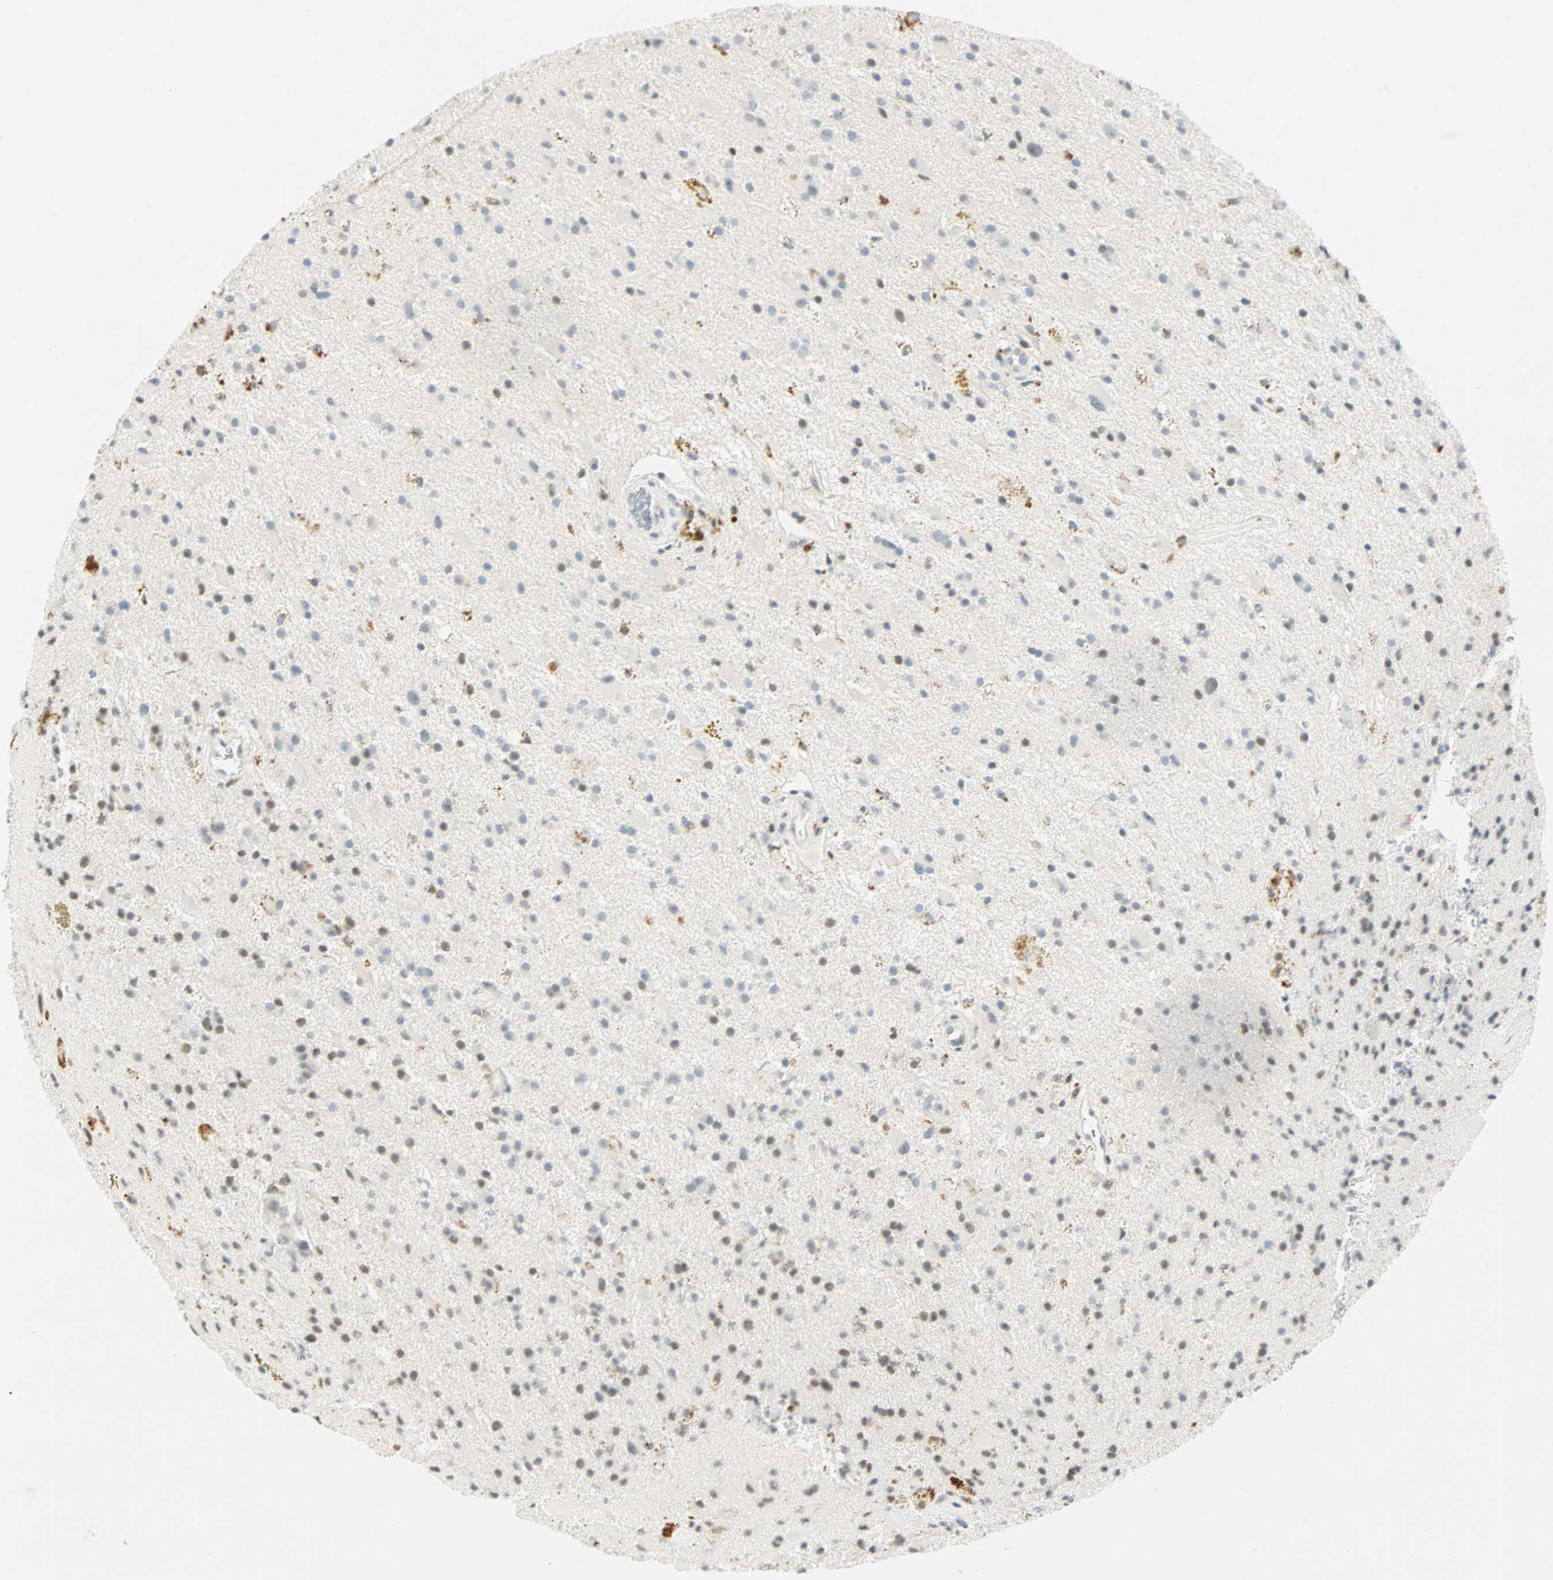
{"staining": {"intensity": "weak", "quantity": "<25%", "location": "nuclear"}, "tissue": "glioma", "cell_type": "Tumor cells", "image_type": "cancer", "snomed": [{"axis": "morphology", "description": "Glioma, malignant, Low grade"}, {"axis": "topography", "description": "Brain"}], "caption": "Immunohistochemistry micrograph of glioma stained for a protein (brown), which demonstrates no expression in tumor cells.", "gene": "SMAD3", "patient": {"sex": "male", "age": 58}}